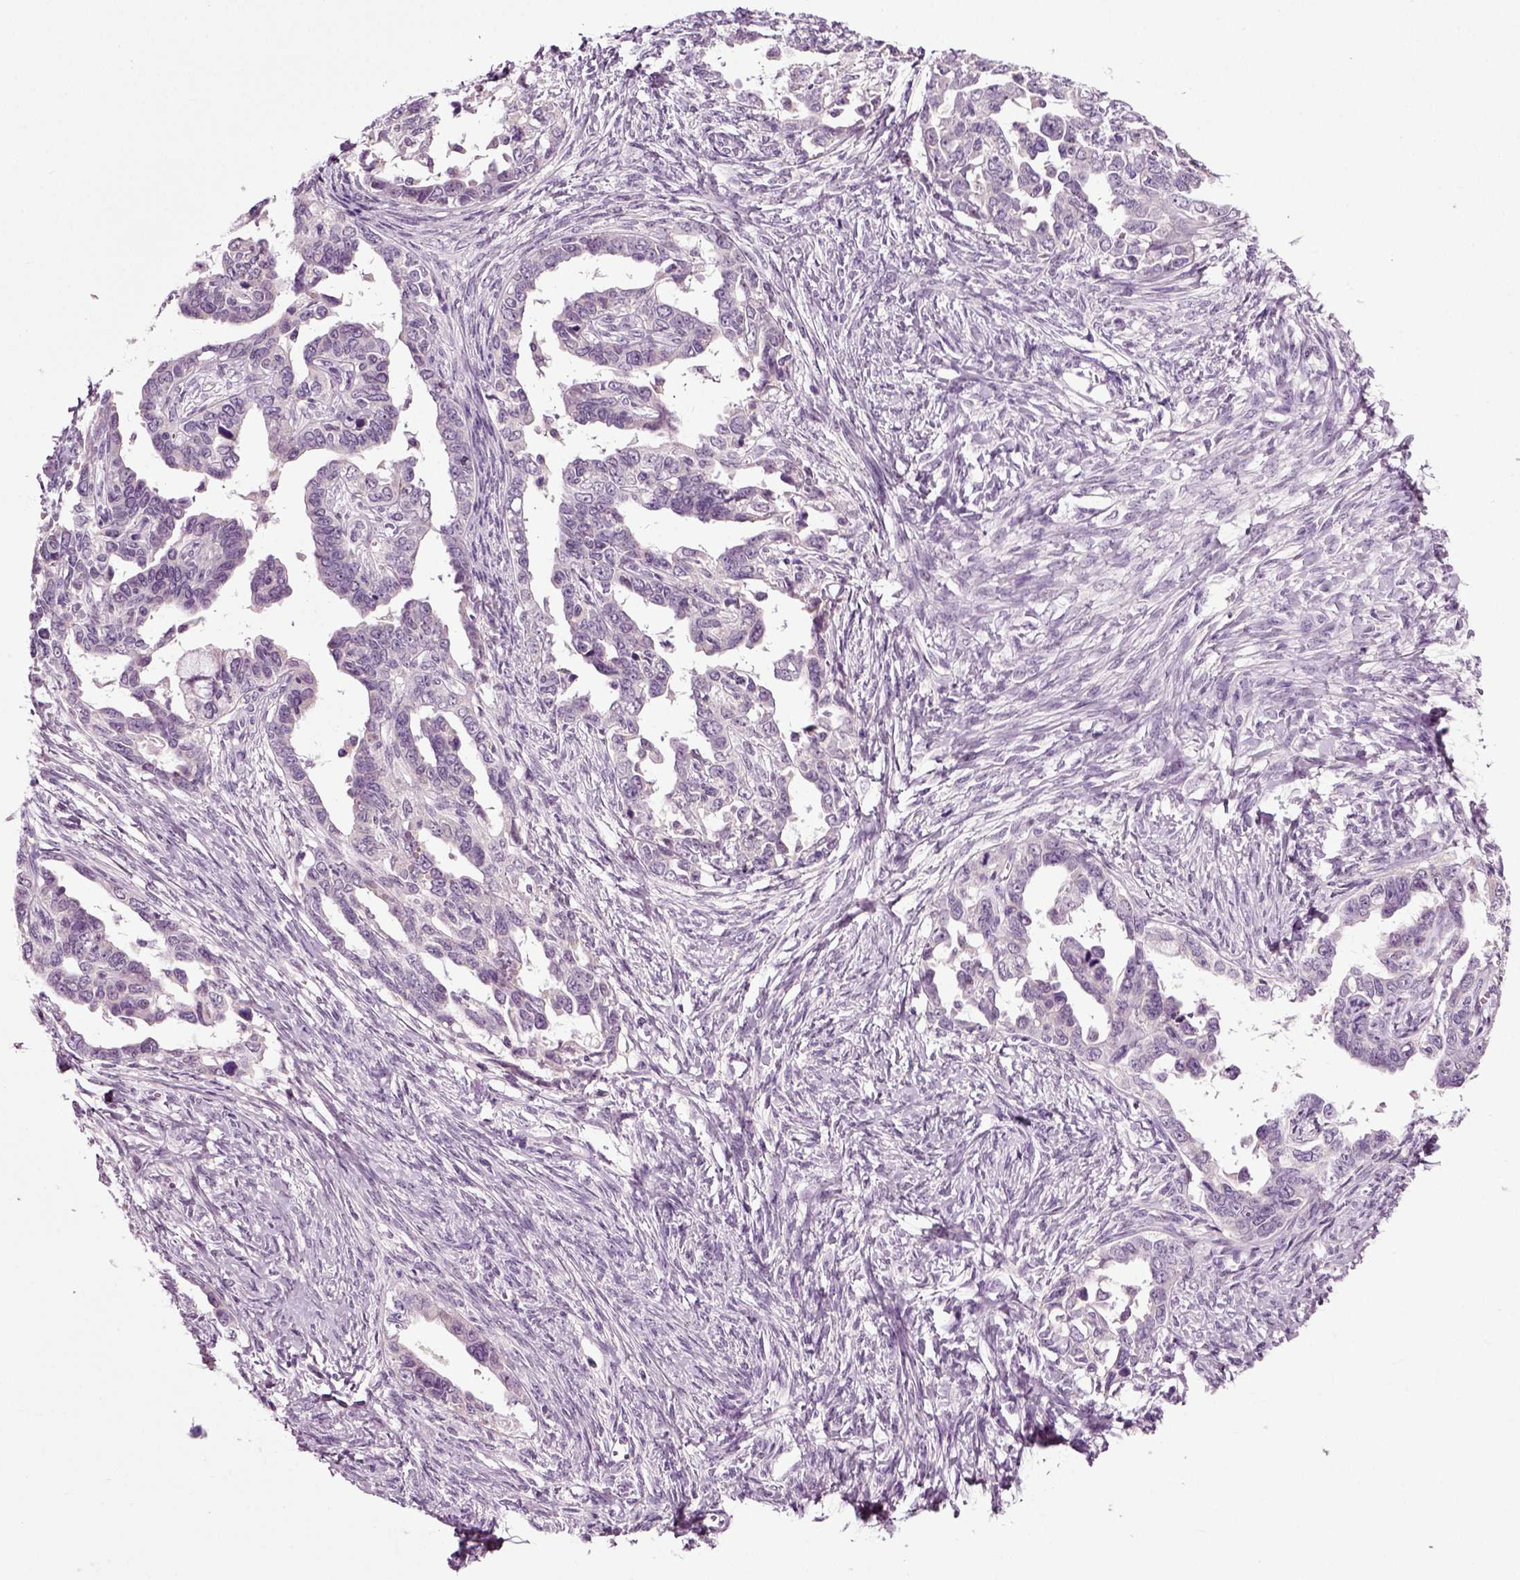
{"staining": {"intensity": "negative", "quantity": "none", "location": "none"}, "tissue": "ovarian cancer", "cell_type": "Tumor cells", "image_type": "cancer", "snomed": [{"axis": "morphology", "description": "Cystadenocarcinoma, serous, NOS"}, {"axis": "topography", "description": "Ovary"}], "caption": "The IHC image has no significant positivity in tumor cells of ovarian cancer (serous cystadenocarcinoma) tissue.", "gene": "SPATA17", "patient": {"sex": "female", "age": 69}}